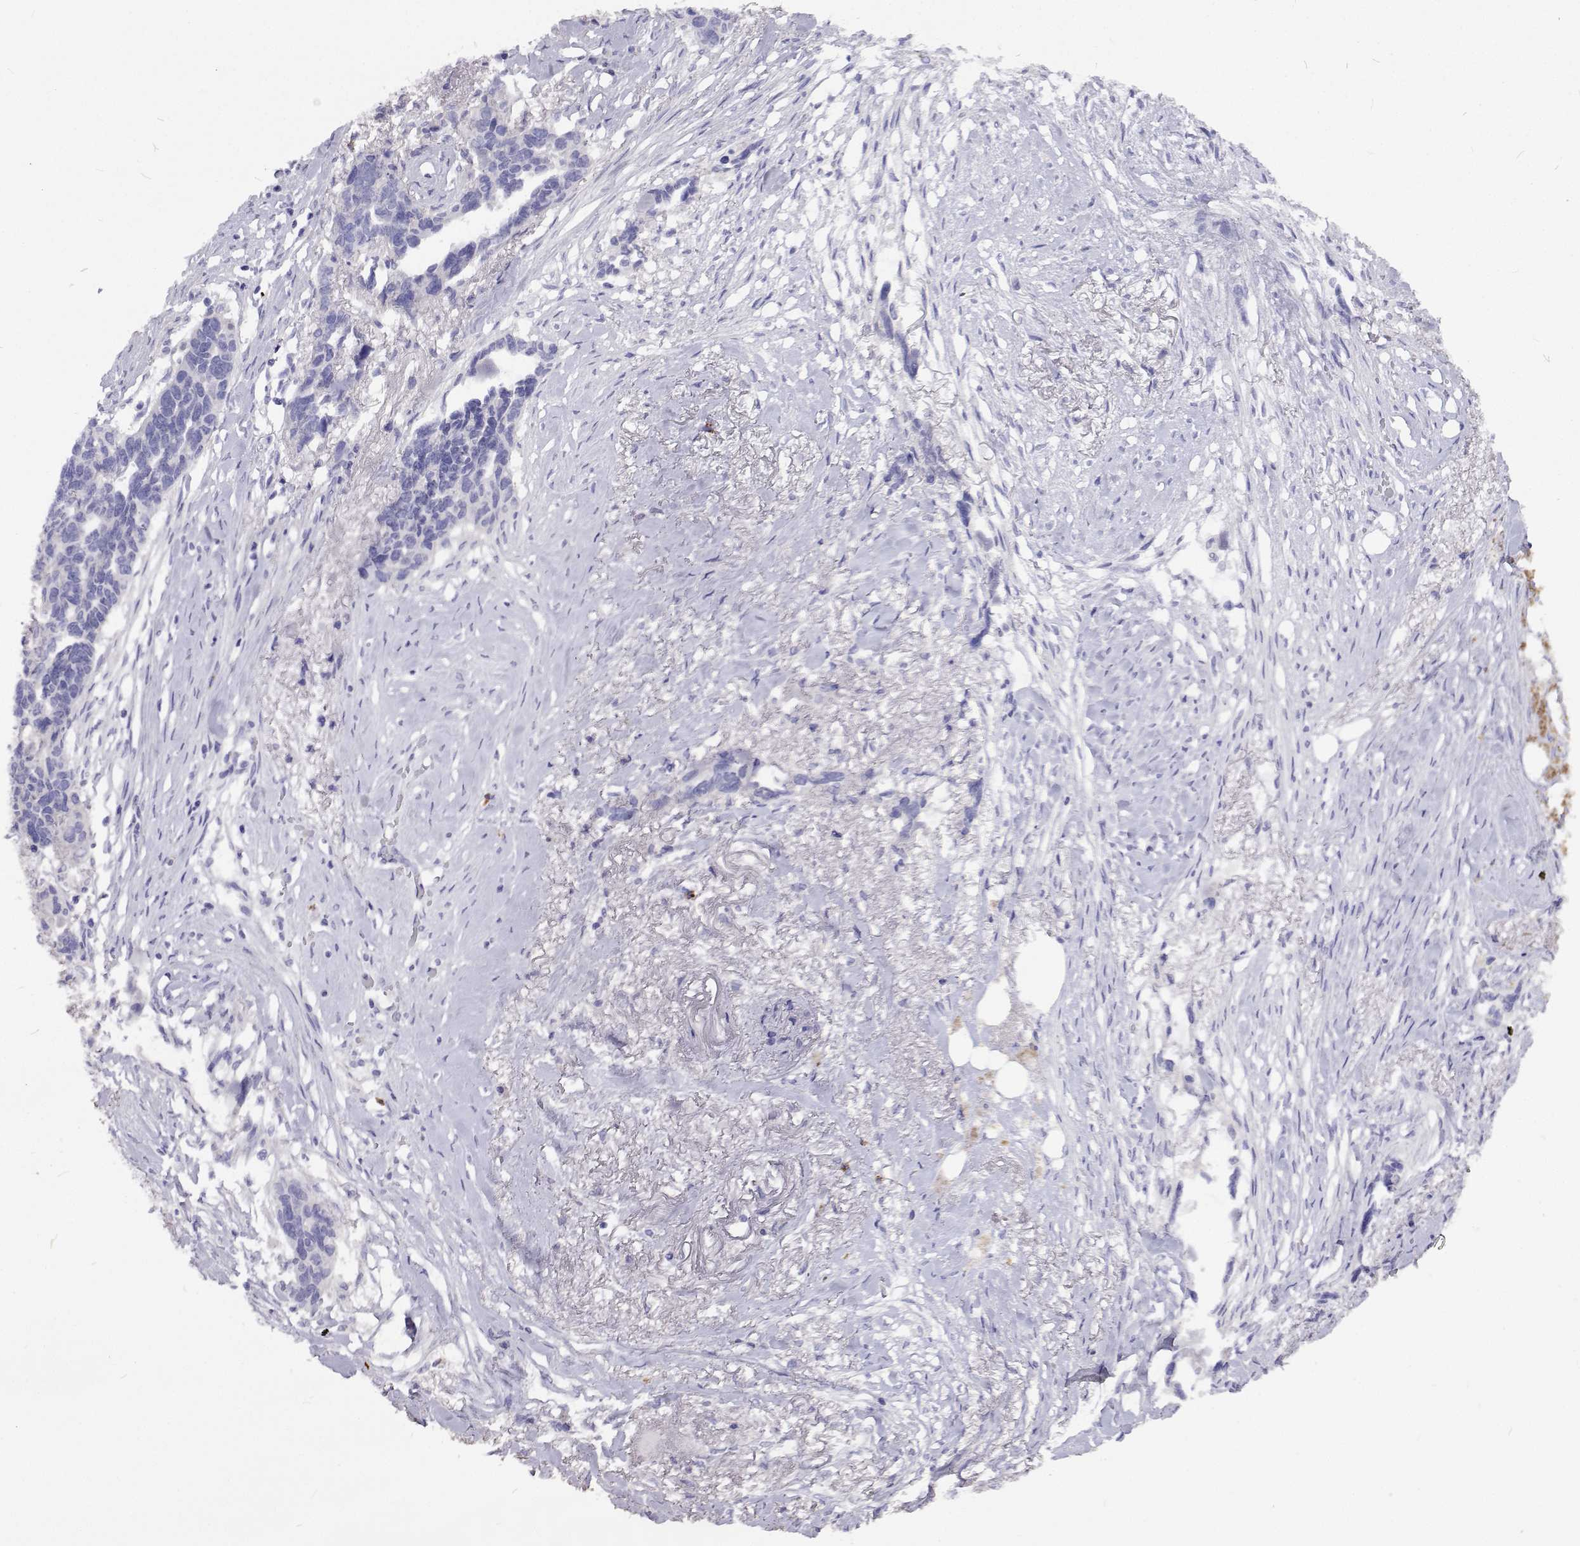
{"staining": {"intensity": "negative", "quantity": "none", "location": "none"}, "tissue": "ovarian cancer", "cell_type": "Tumor cells", "image_type": "cancer", "snomed": [{"axis": "morphology", "description": "Cystadenocarcinoma, serous, NOS"}, {"axis": "topography", "description": "Ovary"}], "caption": "DAB (3,3'-diaminobenzidine) immunohistochemical staining of human ovarian cancer demonstrates no significant positivity in tumor cells.", "gene": "CFAP44", "patient": {"sex": "female", "age": 69}}